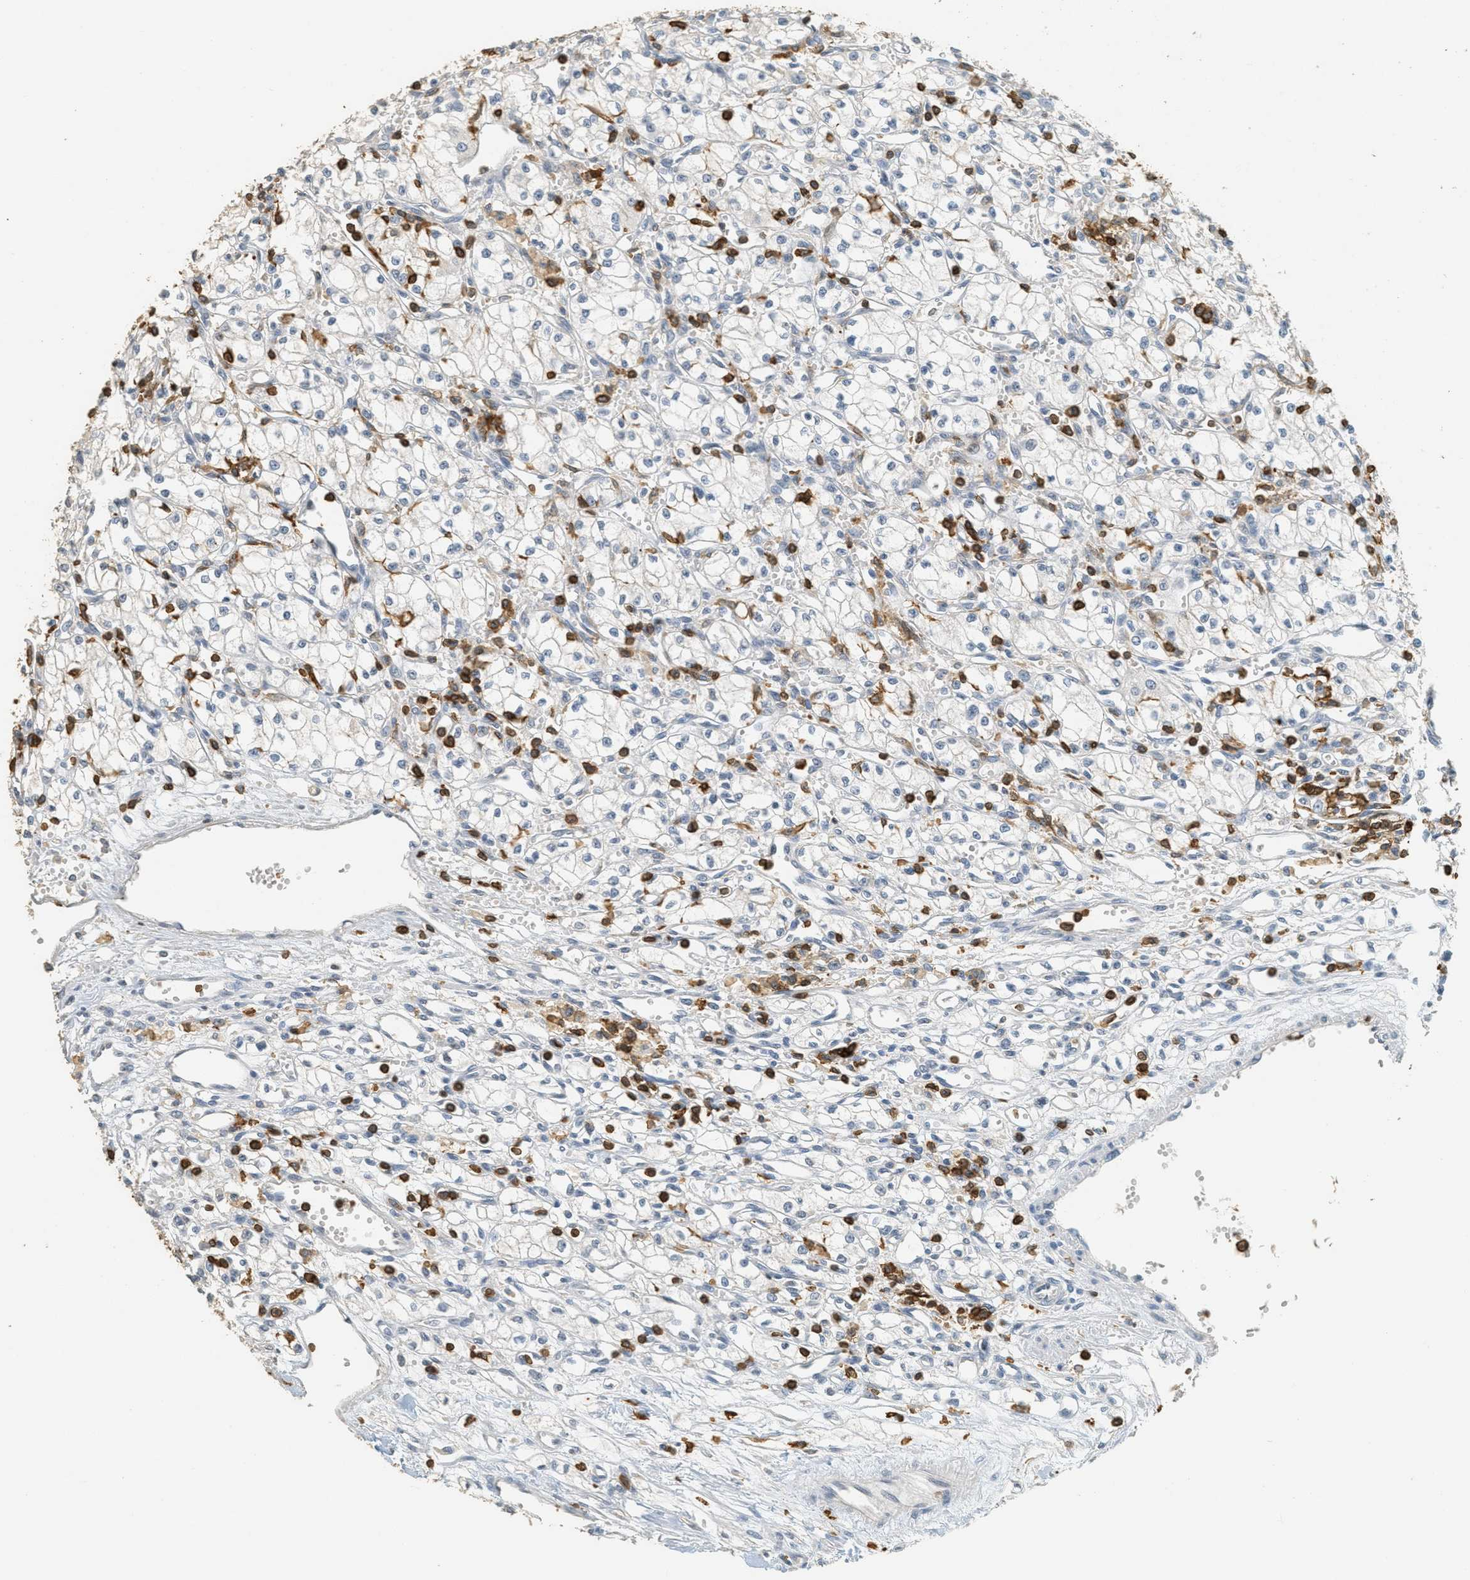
{"staining": {"intensity": "negative", "quantity": "none", "location": "none"}, "tissue": "renal cancer", "cell_type": "Tumor cells", "image_type": "cancer", "snomed": [{"axis": "morphology", "description": "Normal tissue, NOS"}, {"axis": "morphology", "description": "Adenocarcinoma, NOS"}, {"axis": "topography", "description": "Kidney"}], "caption": "IHC photomicrograph of neoplastic tissue: human adenocarcinoma (renal) stained with DAB (3,3'-diaminobenzidine) demonstrates no significant protein expression in tumor cells.", "gene": "LSP1", "patient": {"sex": "male", "age": 59}}